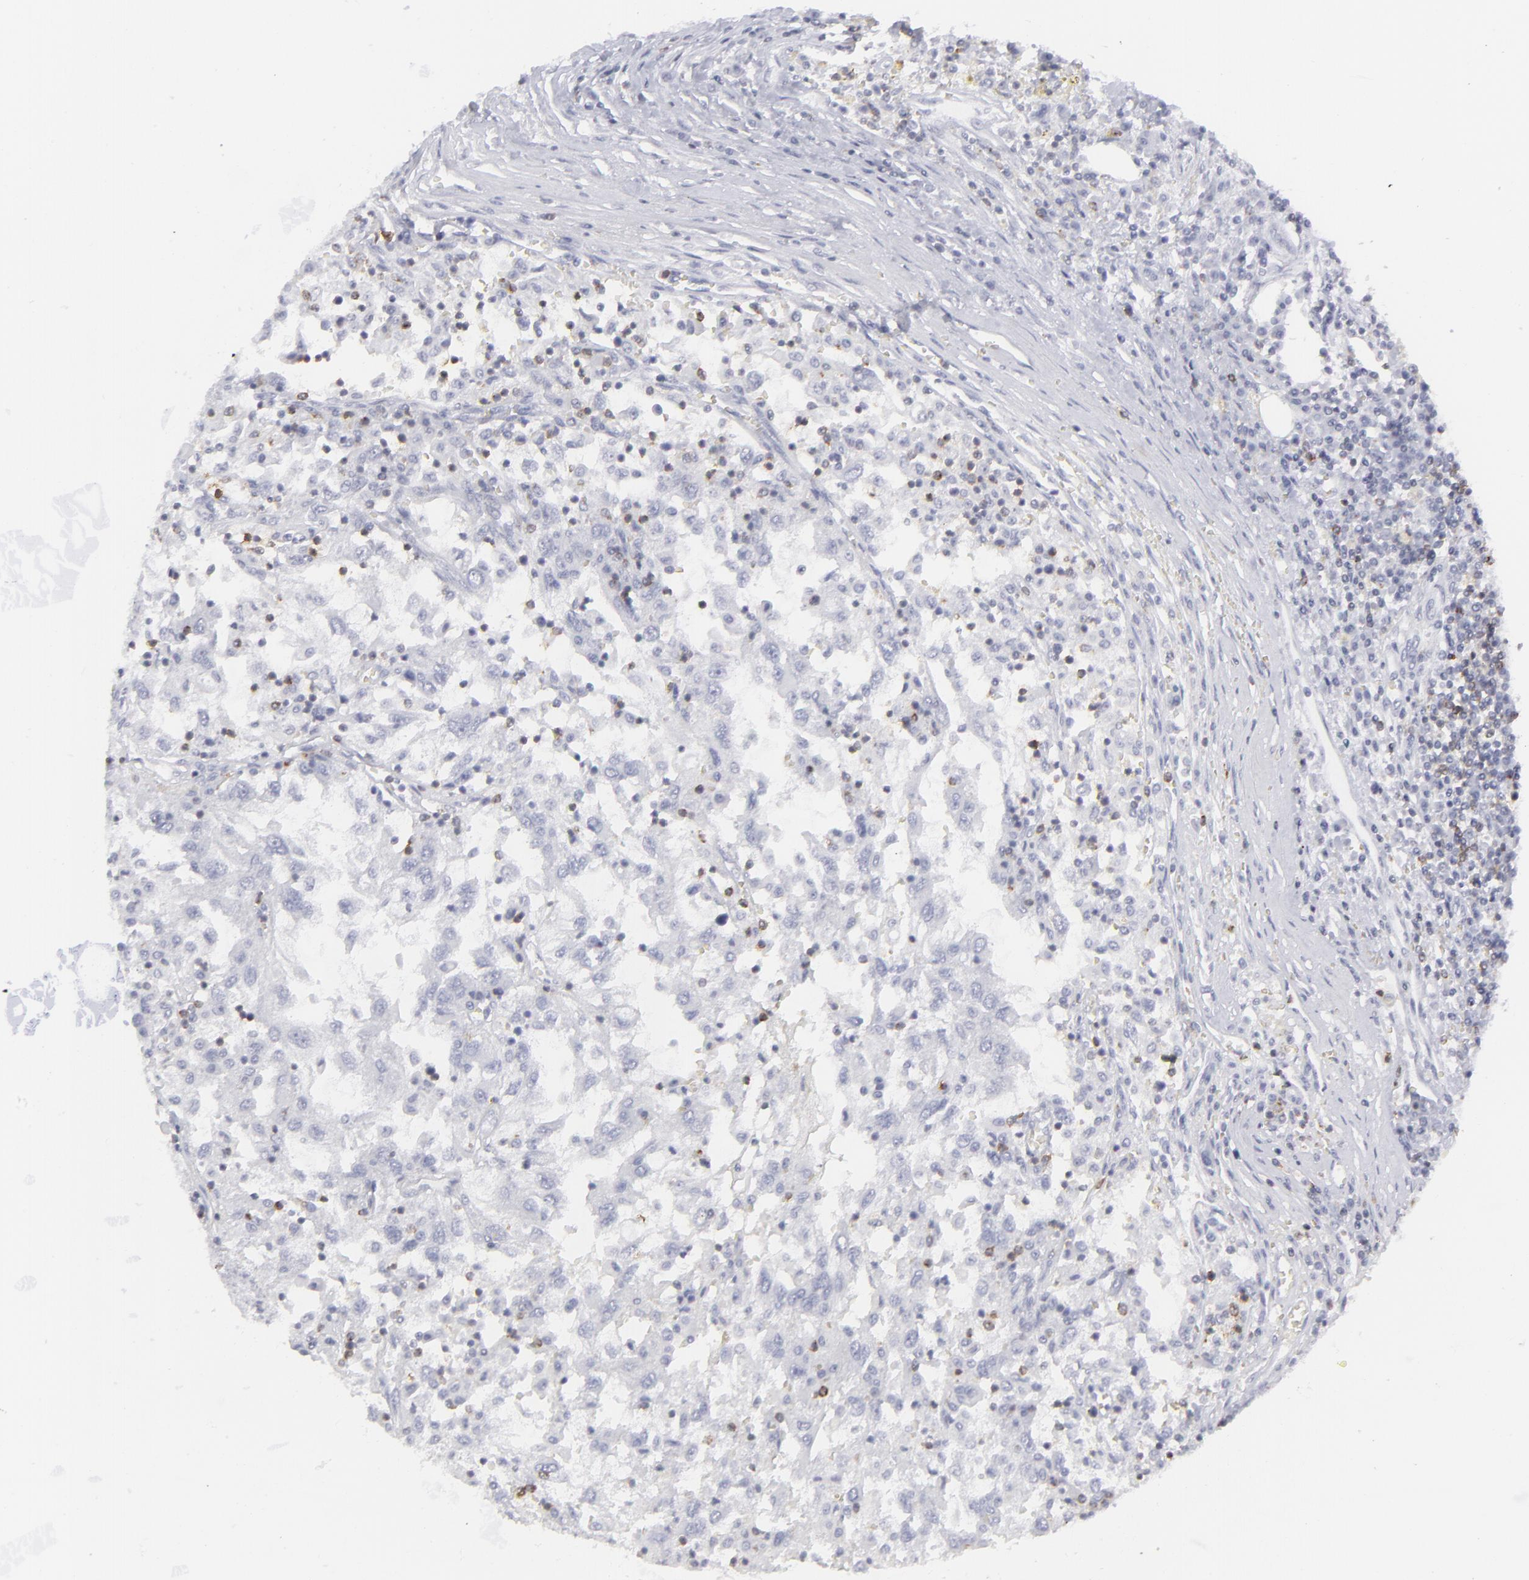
{"staining": {"intensity": "negative", "quantity": "none", "location": "none"}, "tissue": "renal cancer", "cell_type": "Tumor cells", "image_type": "cancer", "snomed": [{"axis": "morphology", "description": "Normal tissue, NOS"}, {"axis": "morphology", "description": "Adenocarcinoma, NOS"}, {"axis": "topography", "description": "Kidney"}], "caption": "Tumor cells are negative for protein expression in human renal cancer (adenocarcinoma).", "gene": "CD7", "patient": {"sex": "male", "age": 71}}